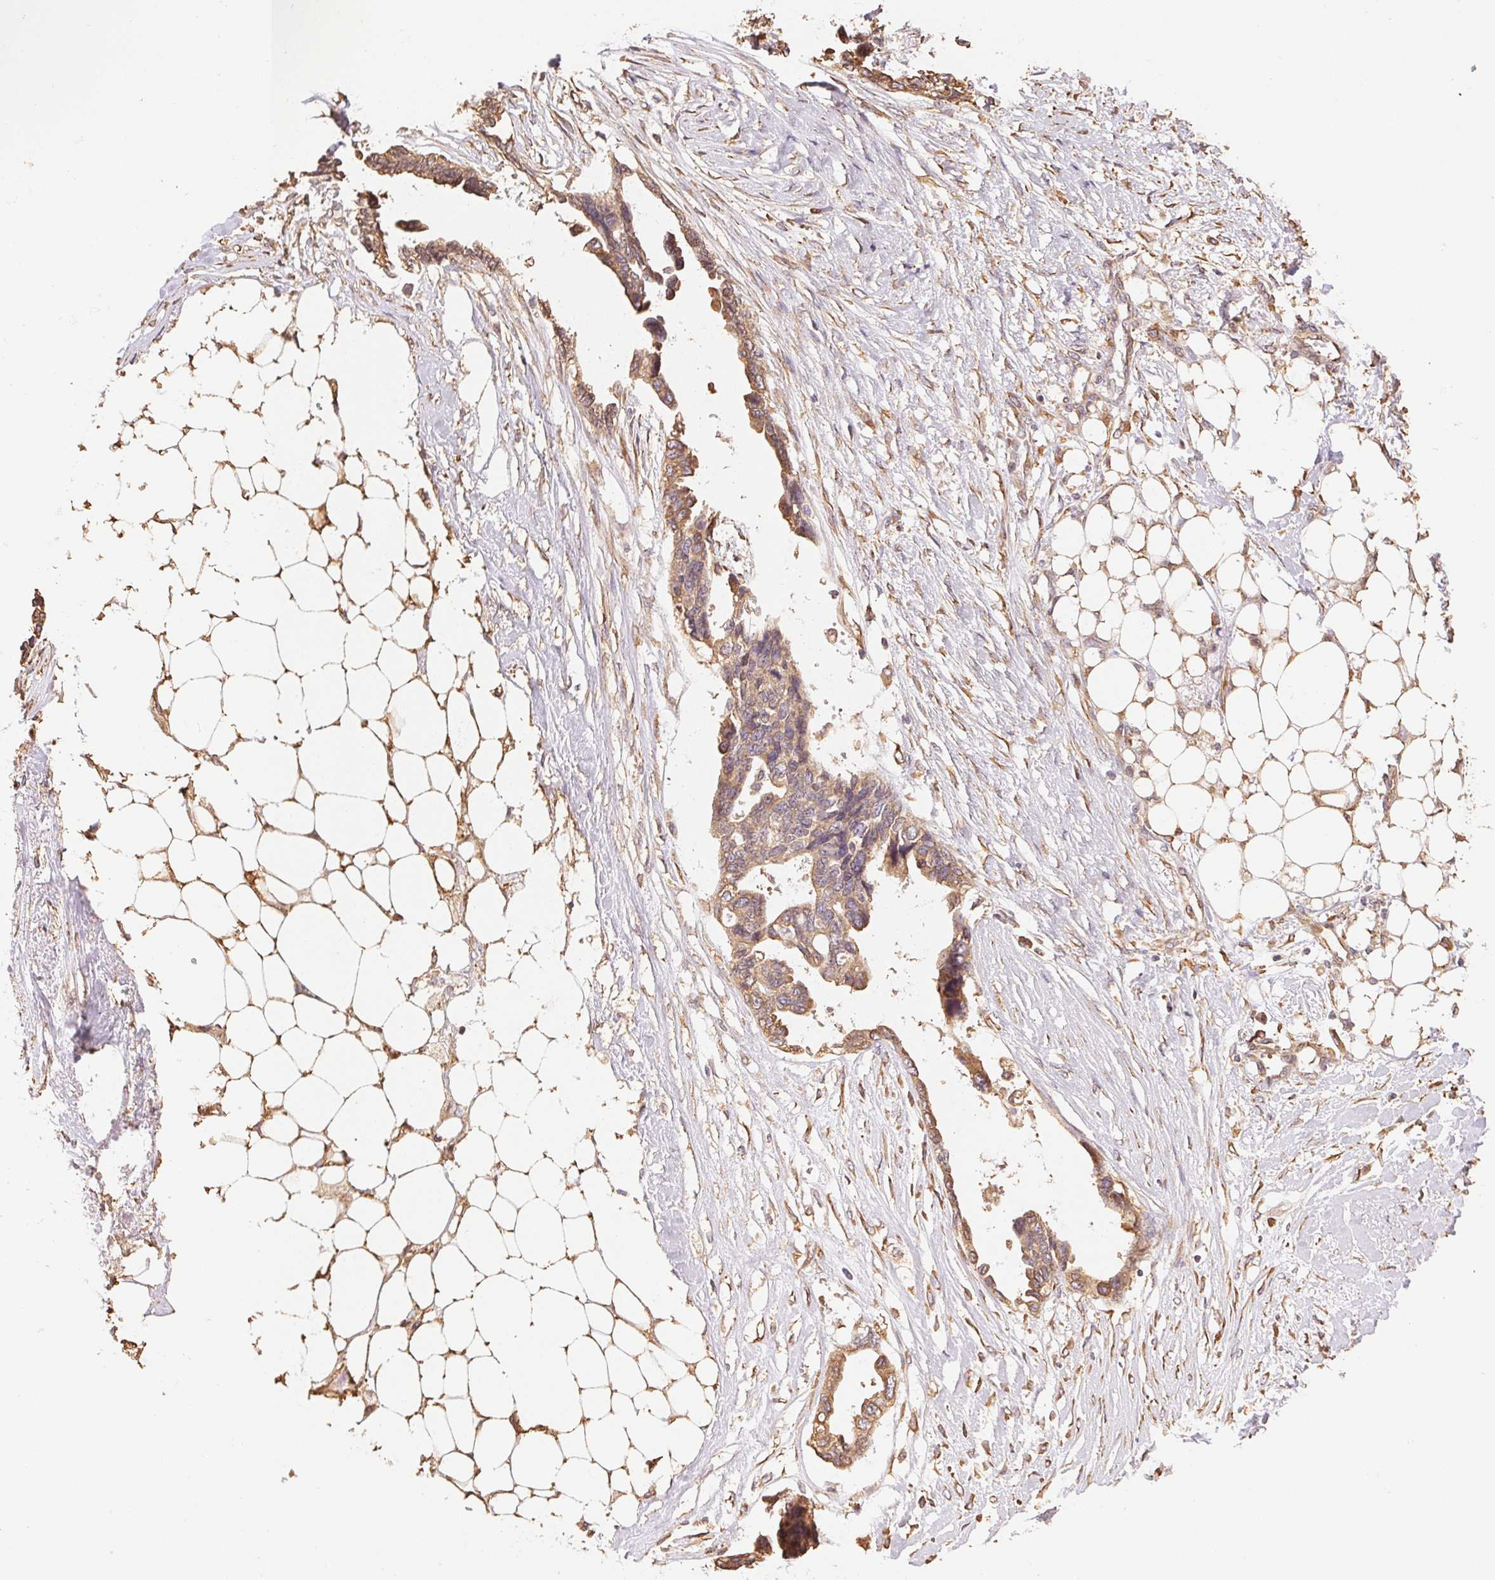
{"staining": {"intensity": "weak", "quantity": ">75%", "location": "cytoplasmic/membranous"}, "tissue": "ovarian cancer", "cell_type": "Tumor cells", "image_type": "cancer", "snomed": [{"axis": "morphology", "description": "Cystadenocarcinoma, serous, NOS"}, {"axis": "topography", "description": "Ovary"}], "caption": "Protein staining exhibits weak cytoplasmic/membranous positivity in about >75% of tumor cells in ovarian serous cystadenocarcinoma.", "gene": "C6orf163", "patient": {"sex": "female", "age": 69}}